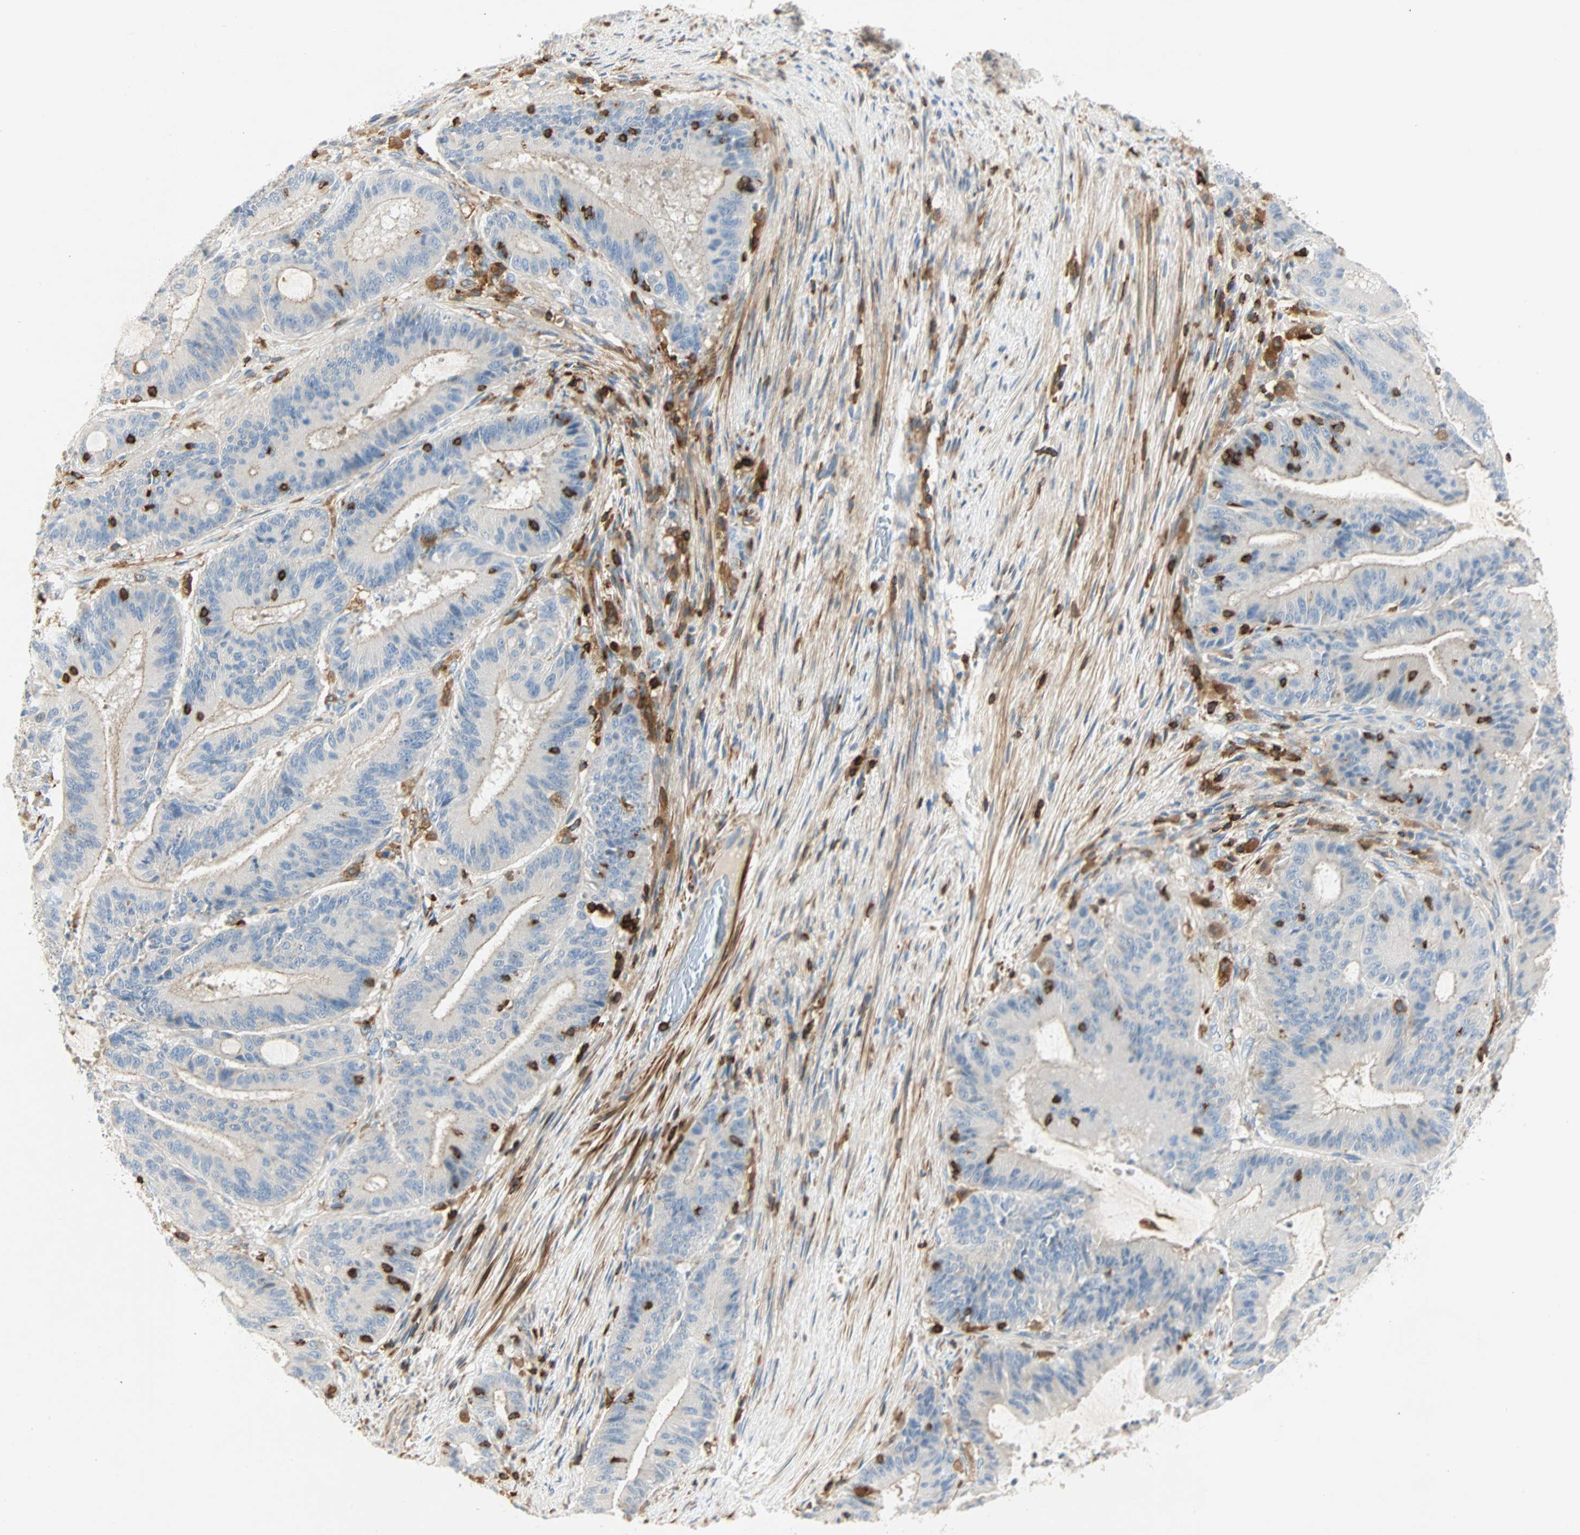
{"staining": {"intensity": "negative", "quantity": "none", "location": "none"}, "tissue": "liver cancer", "cell_type": "Tumor cells", "image_type": "cancer", "snomed": [{"axis": "morphology", "description": "Cholangiocarcinoma"}, {"axis": "topography", "description": "Liver"}], "caption": "DAB immunohistochemical staining of human liver cancer demonstrates no significant positivity in tumor cells.", "gene": "FMNL1", "patient": {"sex": "female", "age": 73}}